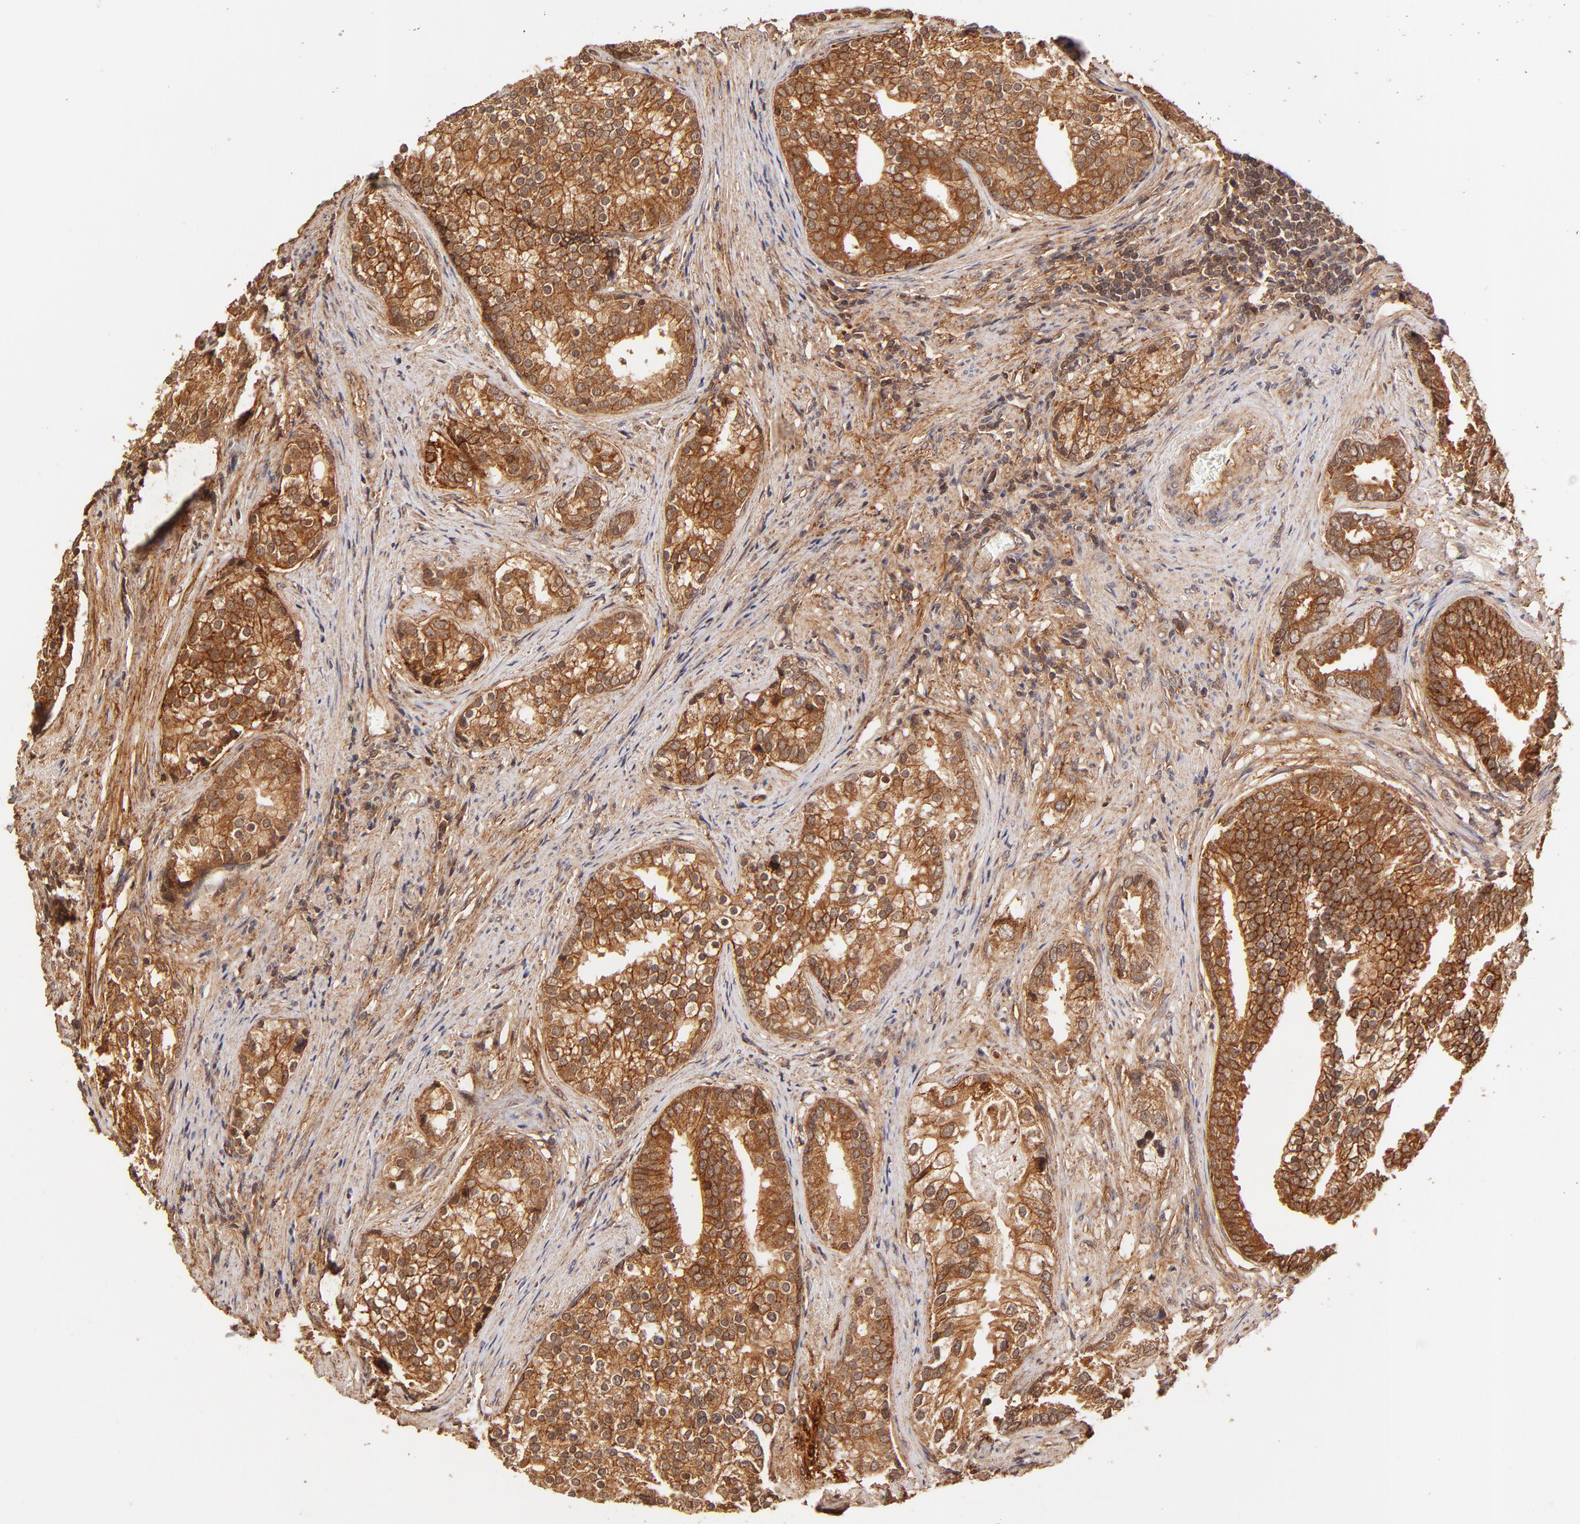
{"staining": {"intensity": "strong", "quantity": ">75%", "location": "cytoplasmic/membranous"}, "tissue": "prostate cancer", "cell_type": "Tumor cells", "image_type": "cancer", "snomed": [{"axis": "morphology", "description": "Adenocarcinoma, Low grade"}, {"axis": "topography", "description": "Prostate"}], "caption": "Prostate cancer (low-grade adenocarcinoma) stained with immunohistochemistry (IHC) exhibits strong cytoplasmic/membranous positivity in about >75% of tumor cells. The protein of interest is shown in brown color, while the nuclei are stained blue.", "gene": "ITGB1", "patient": {"sex": "male", "age": 71}}